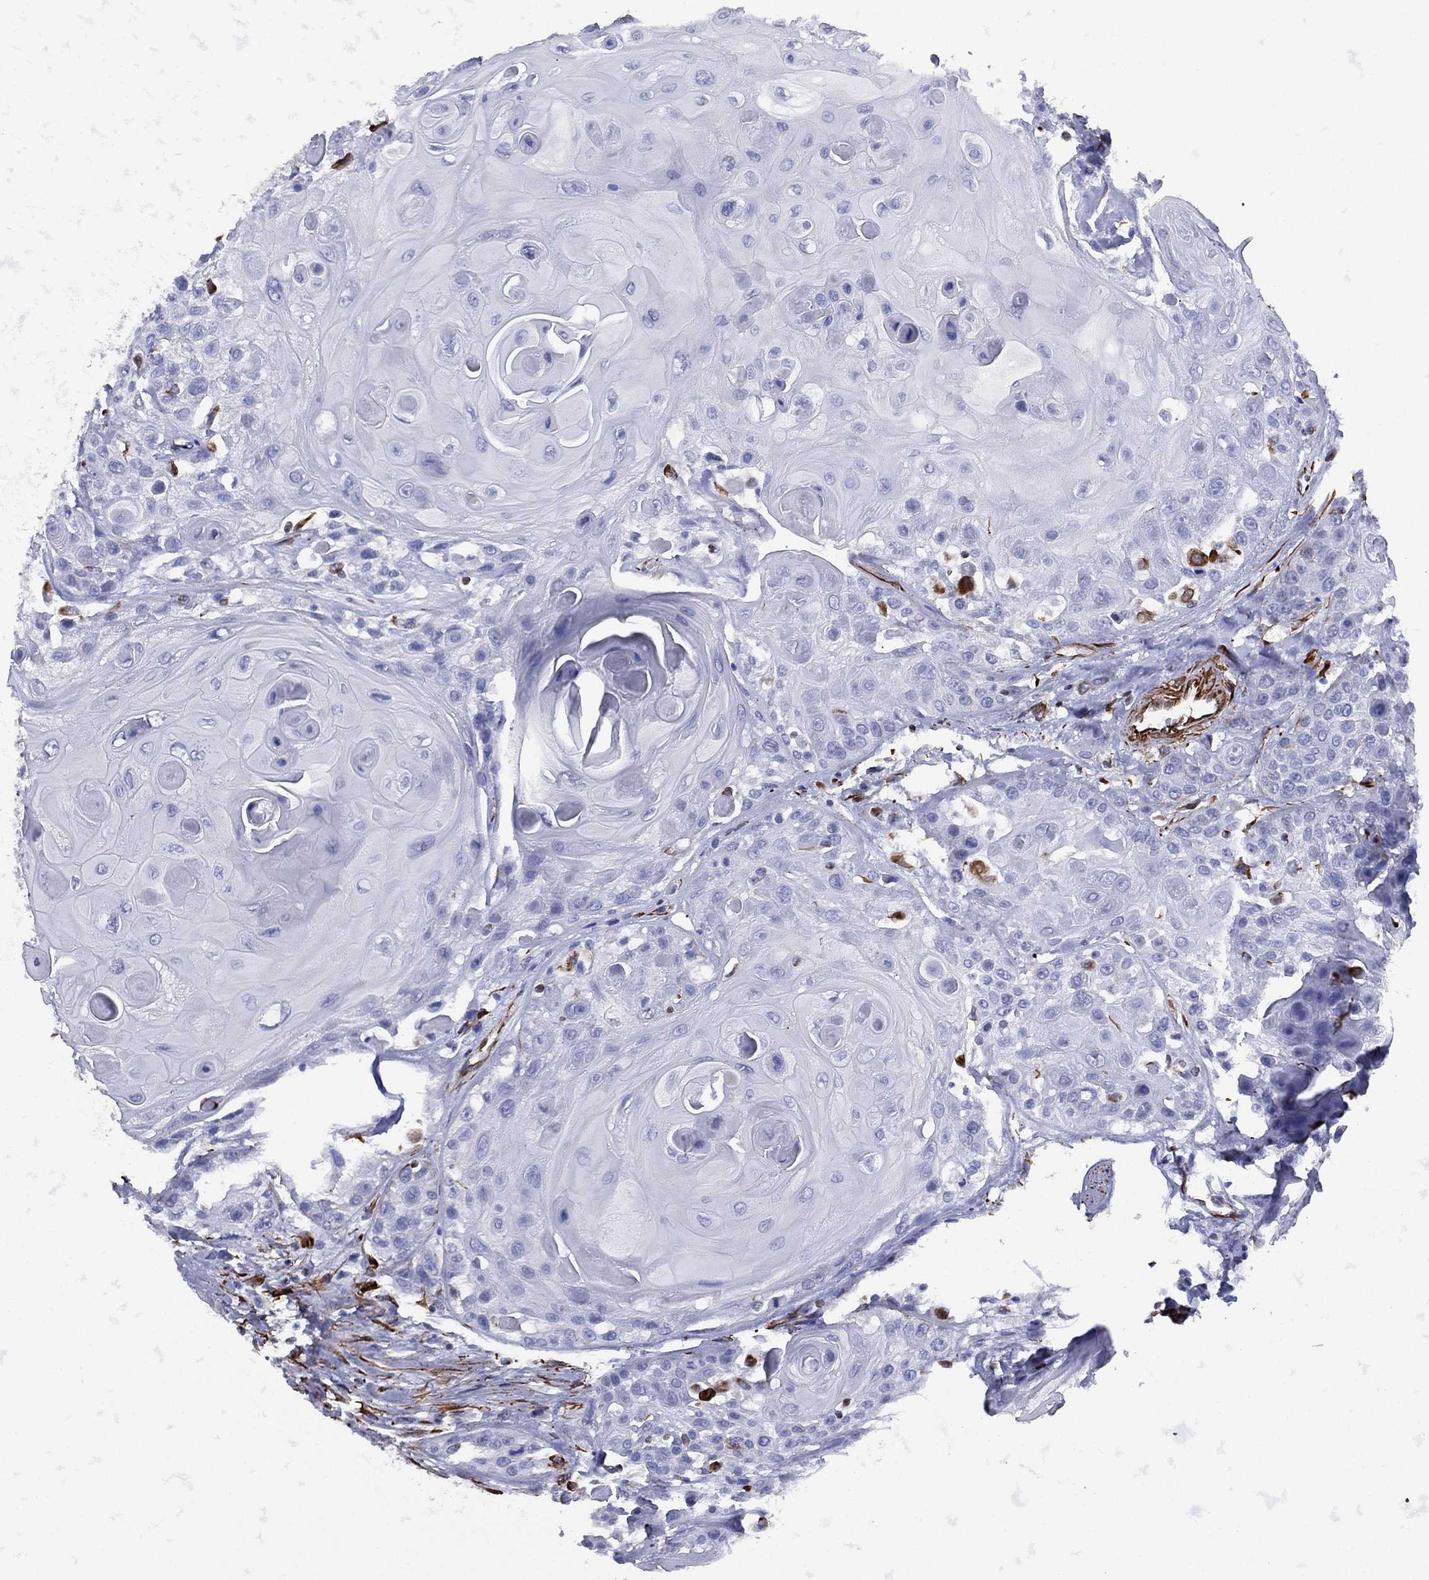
{"staining": {"intensity": "negative", "quantity": "none", "location": "none"}, "tissue": "head and neck cancer", "cell_type": "Tumor cells", "image_type": "cancer", "snomed": [{"axis": "morphology", "description": "Squamous cell carcinoma, NOS"}, {"axis": "topography", "description": "Head-Neck"}], "caption": "An IHC photomicrograph of squamous cell carcinoma (head and neck) is shown. There is no staining in tumor cells of squamous cell carcinoma (head and neck).", "gene": "MAS1", "patient": {"sex": "female", "age": 59}}